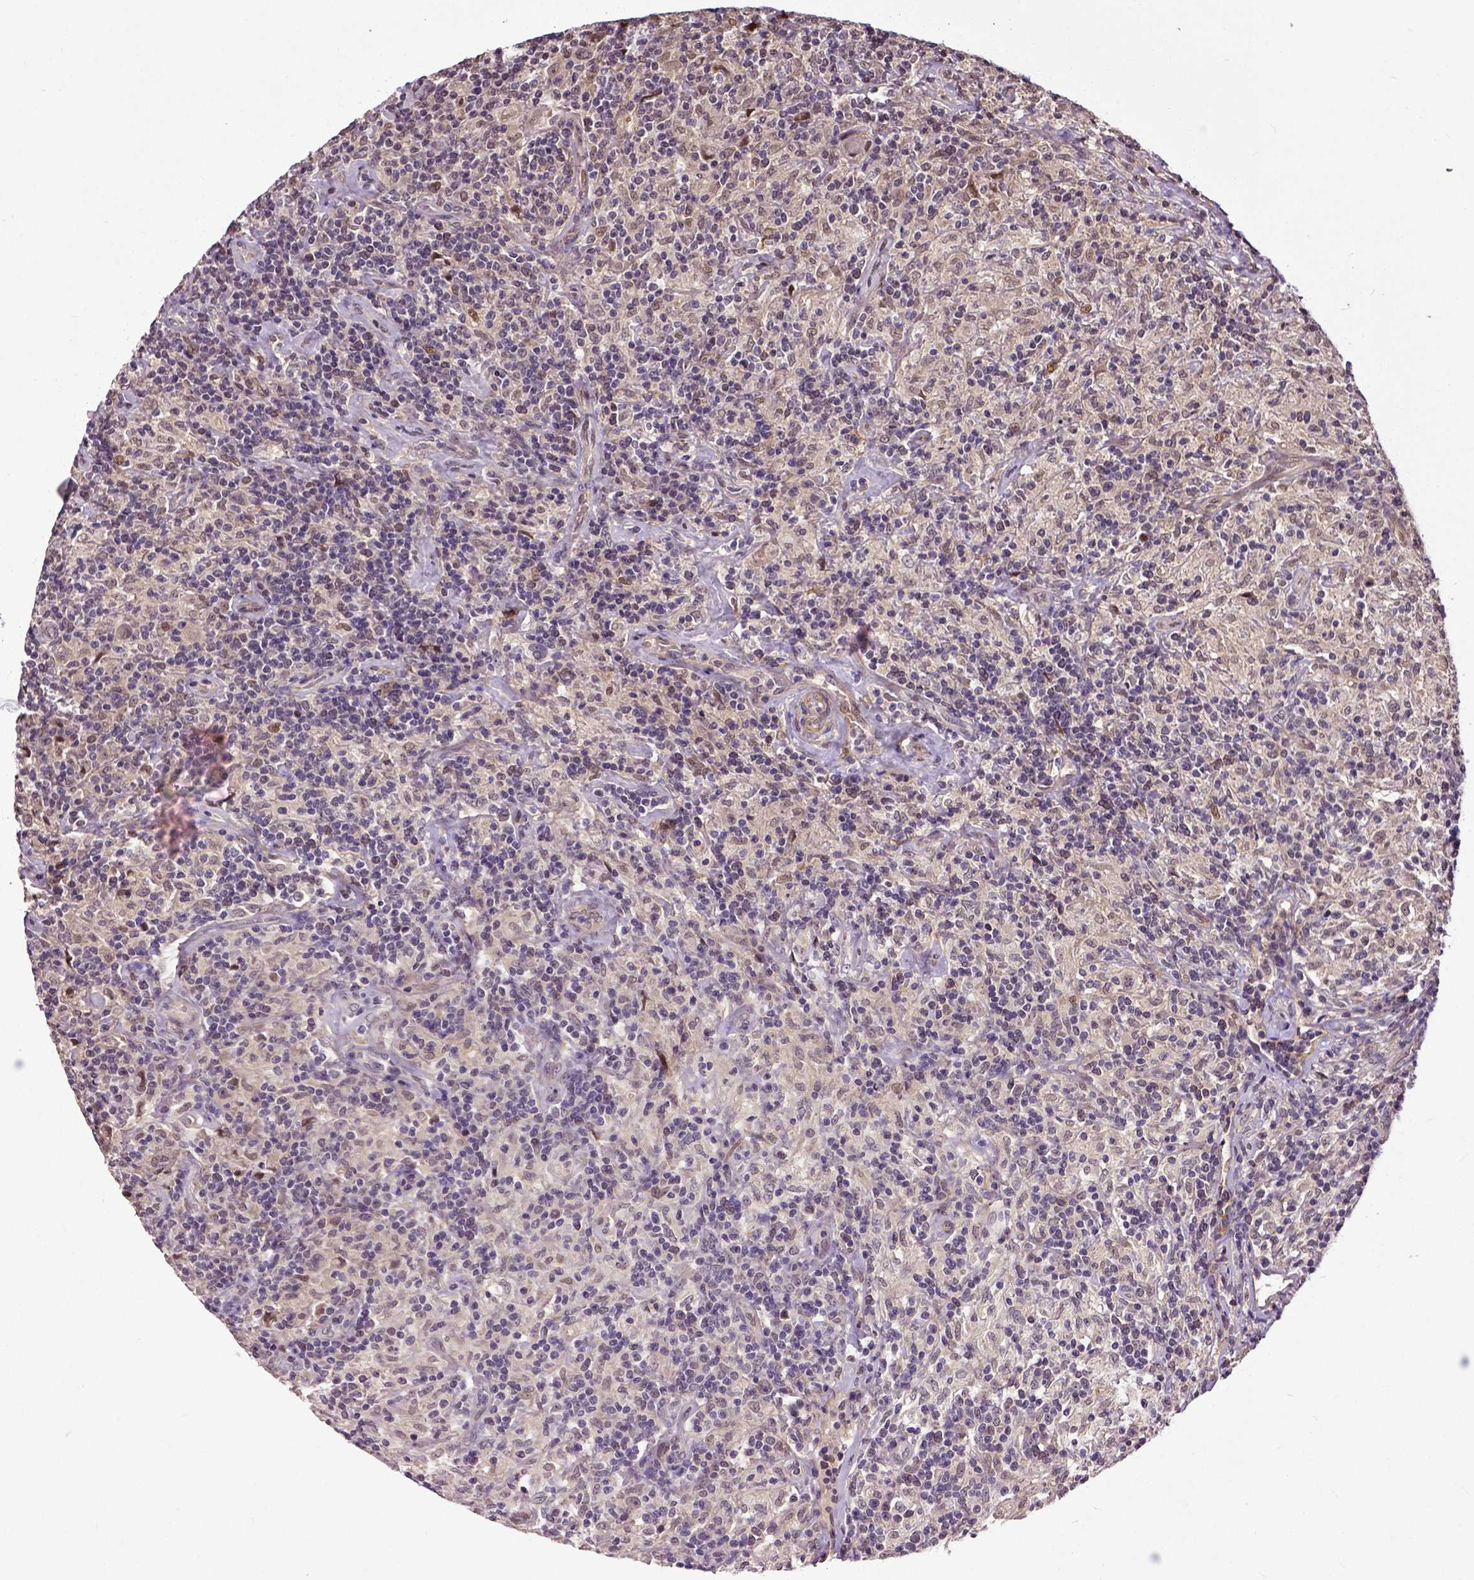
{"staining": {"intensity": "negative", "quantity": "none", "location": "none"}, "tissue": "lymphoma", "cell_type": "Tumor cells", "image_type": "cancer", "snomed": [{"axis": "morphology", "description": "Hodgkin's disease, NOS"}, {"axis": "topography", "description": "Lymph node"}], "caption": "A high-resolution photomicrograph shows immunohistochemistry staining of Hodgkin's disease, which reveals no significant expression in tumor cells.", "gene": "DICER1", "patient": {"sex": "male", "age": 70}}